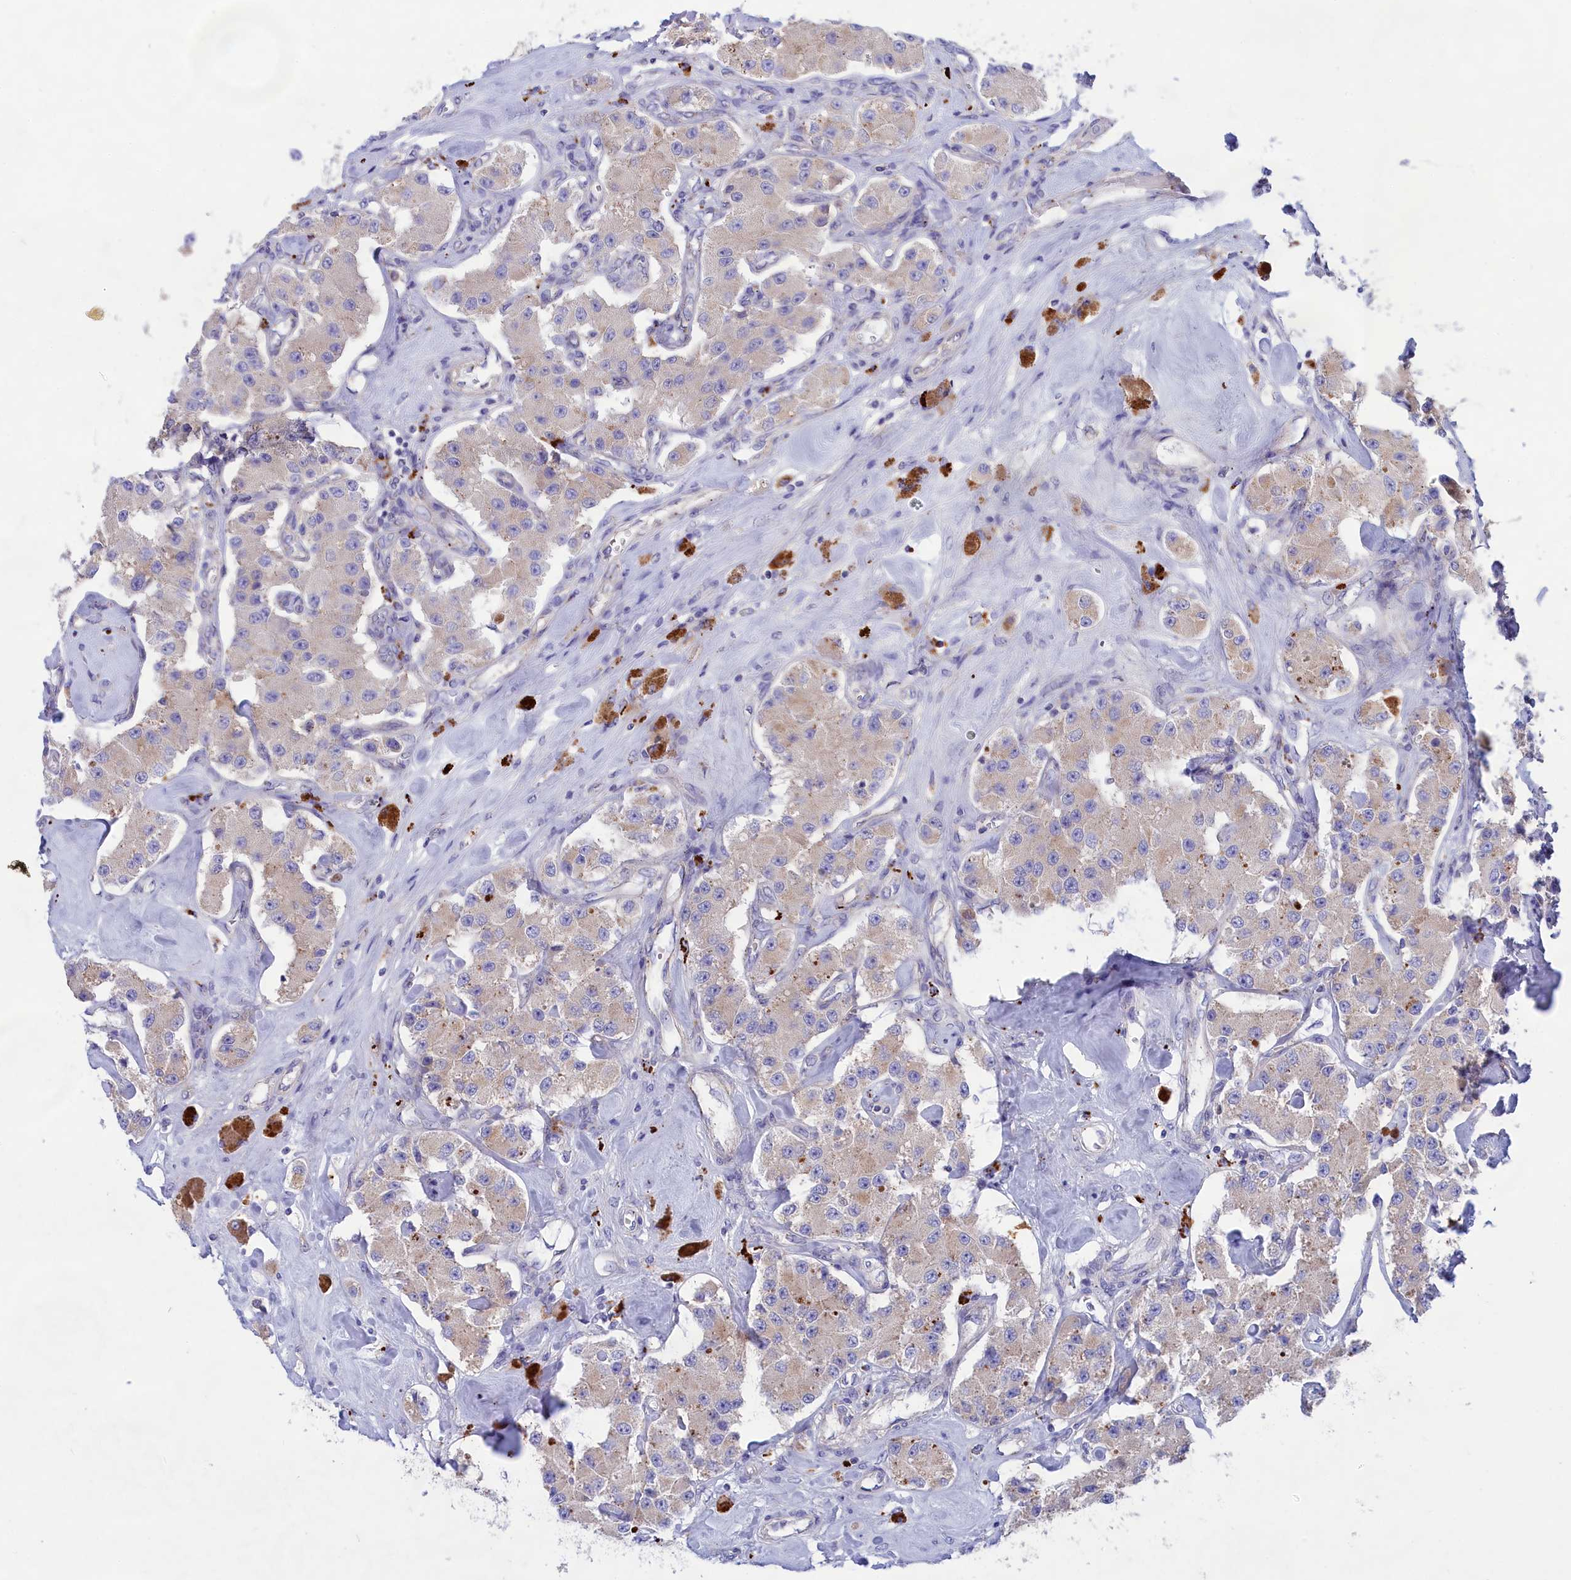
{"staining": {"intensity": "negative", "quantity": "none", "location": "none"}, "tissue": "carcinoid", "cell_type": "Tumor cells", "image_type": "cancer", "snomed": [{"axis": "morphology", "description": "Carcinoid, malignant, NOS"}, {"axis": "topography", "description": "Pancreas"}], "caption": "IHC histopathology image of neoplastic tissue: human carcinoid stained with DAB displays no significant protein staining in tumor cells. (DAB immunohistochemistry, high magnification).", "gene": "WDR6", "patient": {"sex": "male", "age": 41}}